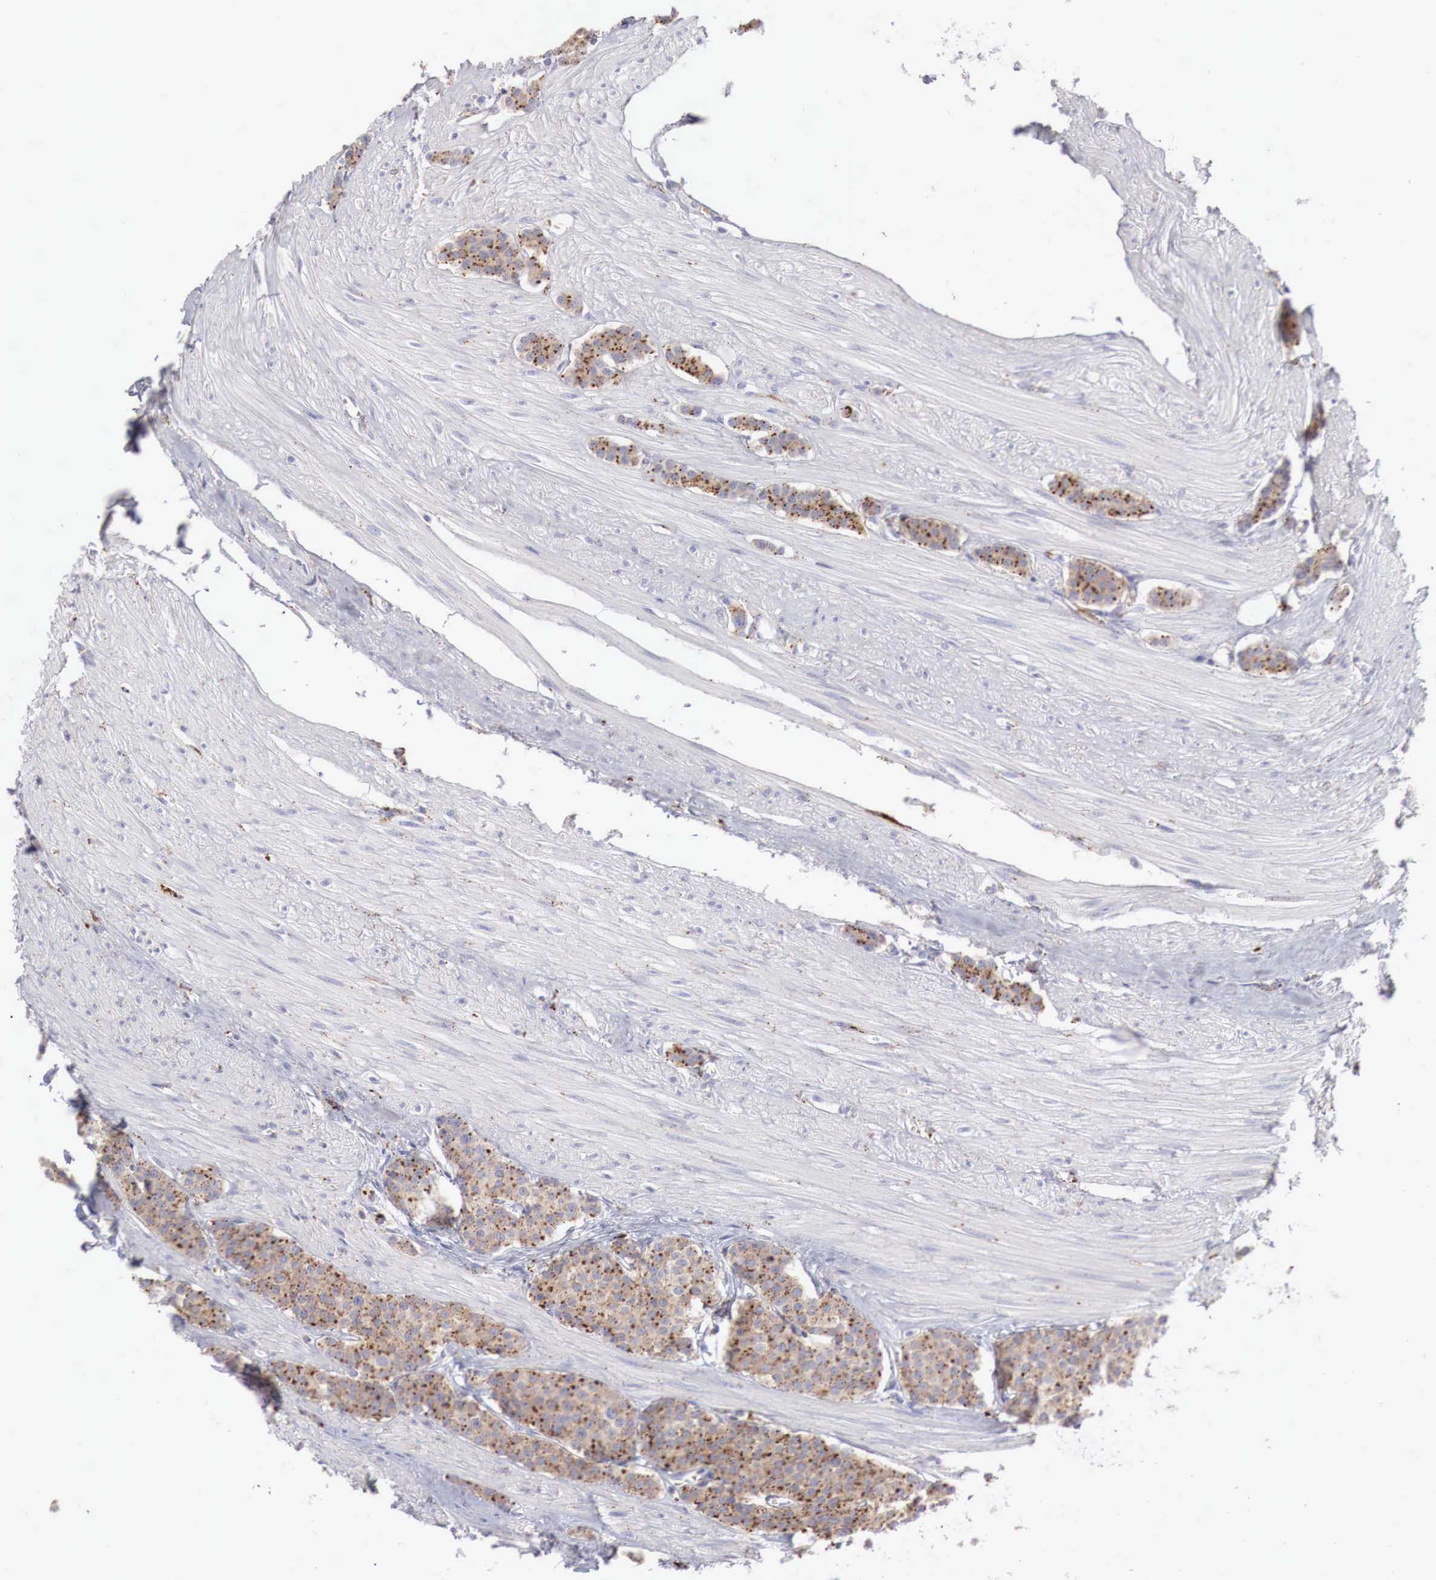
{"staining": {"intensity": "strong", "quantity": ">75%", "location": "cytoplasmic/membranous"}, "tissue": "carcinoid", "cell_type": "Tumor cells", "image_type": "cancer", "snomed": [{"axis": "morphology", "description": "Carcinoid, malignant, NOS"}, {"axis": "topography", "description": "Small intestine"}], "caption": "A histopathology image of human carcinoid stained for a protein shows strong cytoplasmic/membranous brown staining in tumor cells.", "gene": "GLA", "patient": {"sex": "male", "age": 60}}